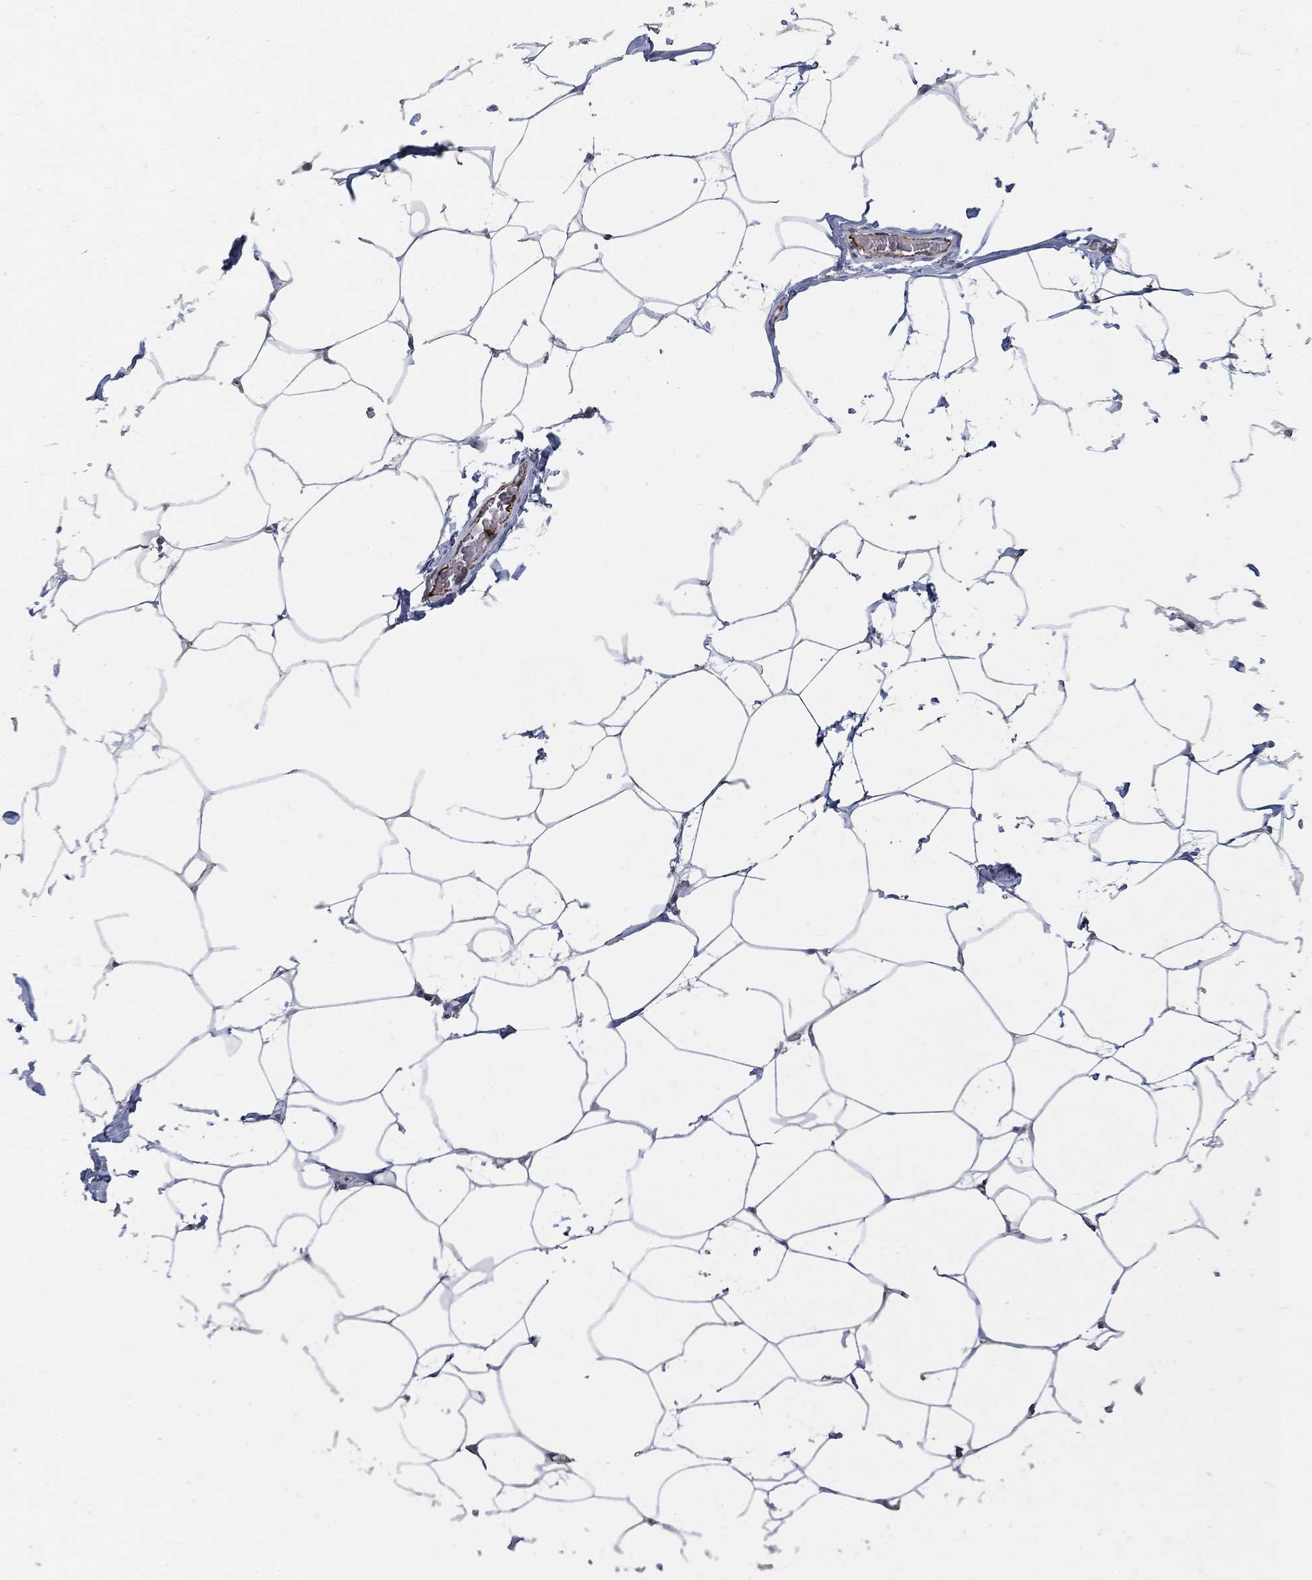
{"staining": {"intensity": "negative", "quantity": "none", "location": "none"}, "tissue": "breast", "cell_type": "Adipocytes", "image_type": "normal", "snomed": [{"axis": "morphology", "description": "Normal tissue, NOS"}, {"axis": "topography", "description": "Breast"}], "caption": "The immunohistochemistry (IHC) photomicrograph has no significant positivity in adipocytes of breast.", "gene": "TINAG", "patient": {"sex": "female", "age": 32}}